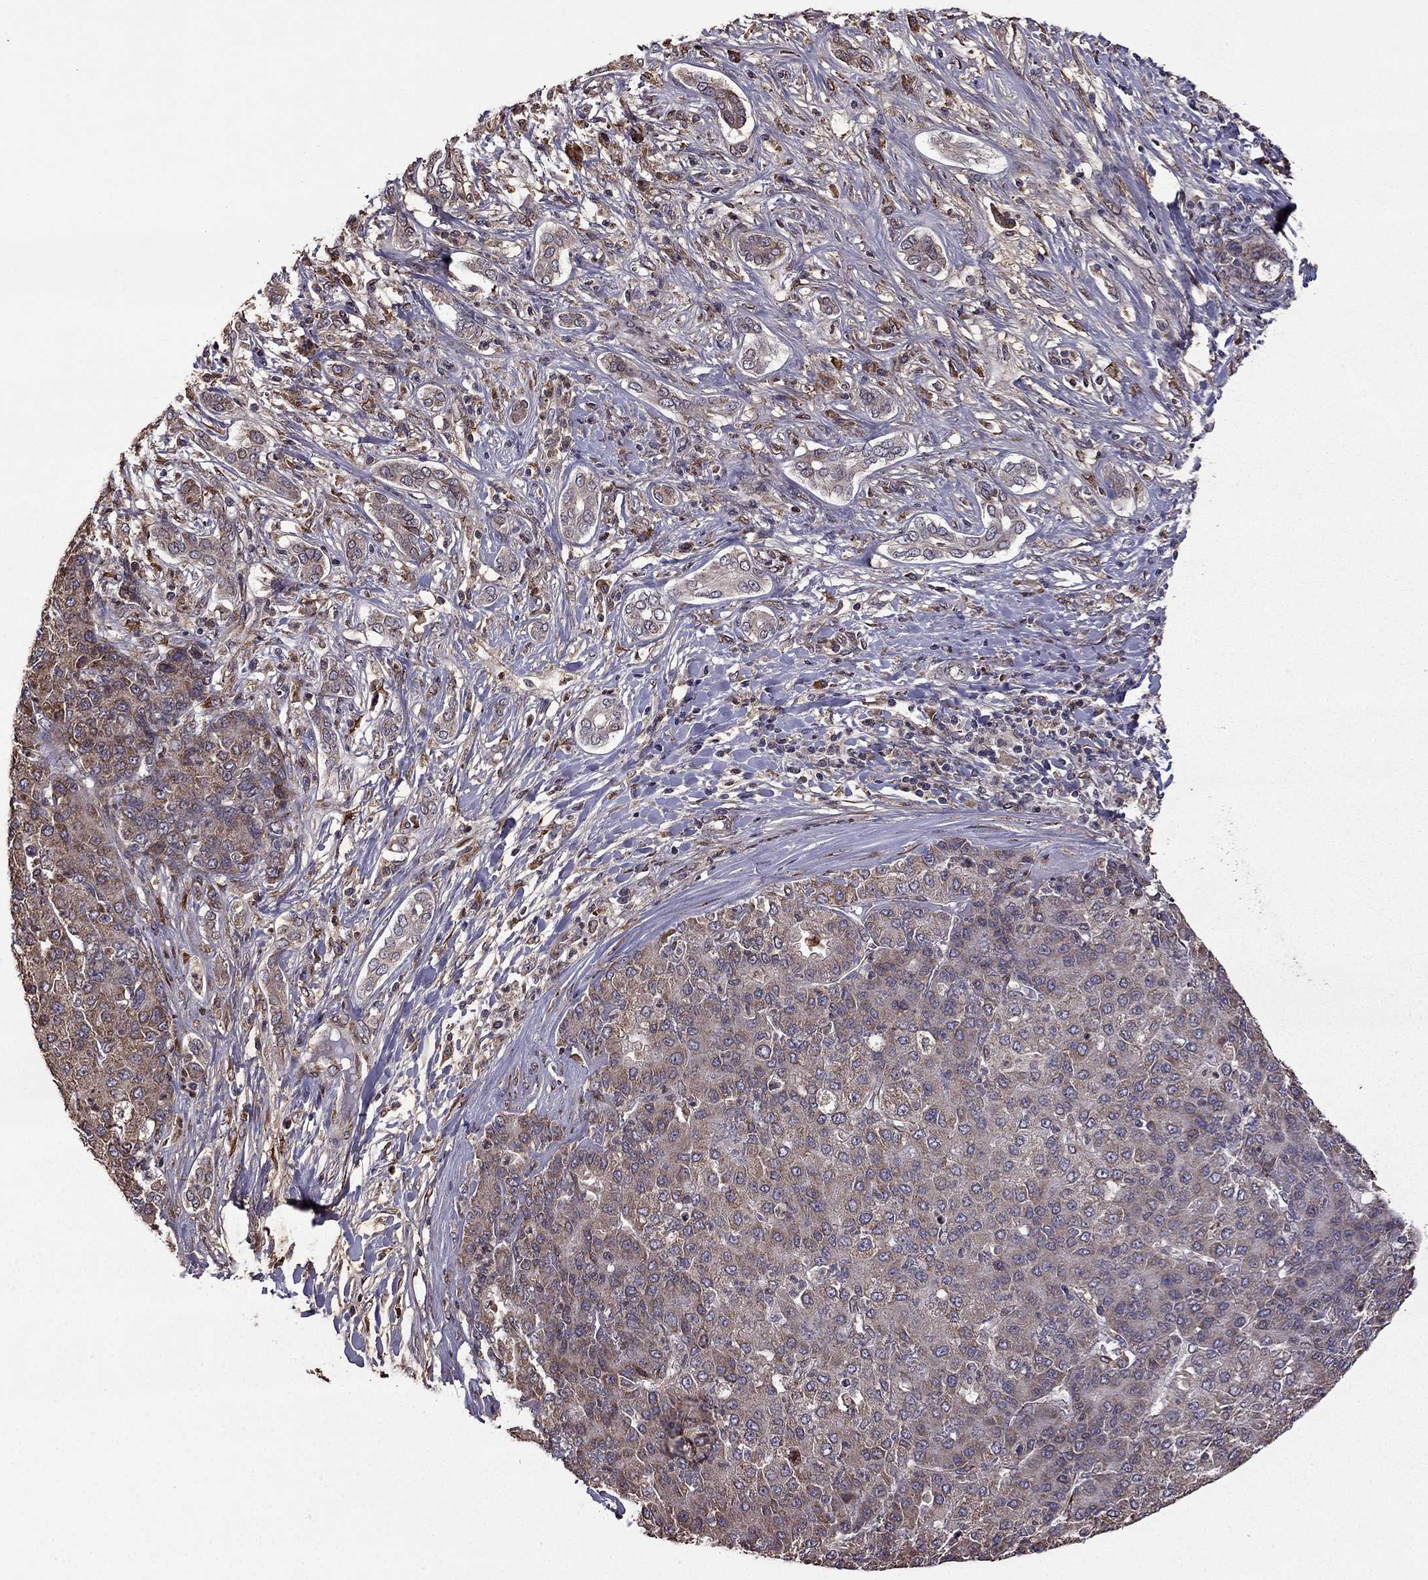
{"staining": {"intensity": "moderate", "quantity": ">75%", "location": "cytoplasmic/membranous"}, "tissue": "liver cancer", "cell_type": "Tumor cells", "image_type": "cancer", "snomed": [{"axis": "morphology", "description": "Carcinoma, Hepatocellular, NOS"}, {"axis": "topography", "description": "Liver"}], "caption": "An image showing moderate cytoplasmic/membranous staining in about >75% of tumor cells in liver cancer (hepatocellular carcinoma), as visualized by brown immunohistochemical staining.", "gene": "IKBIP", "patient": {"sex": "male", "age": 65}}